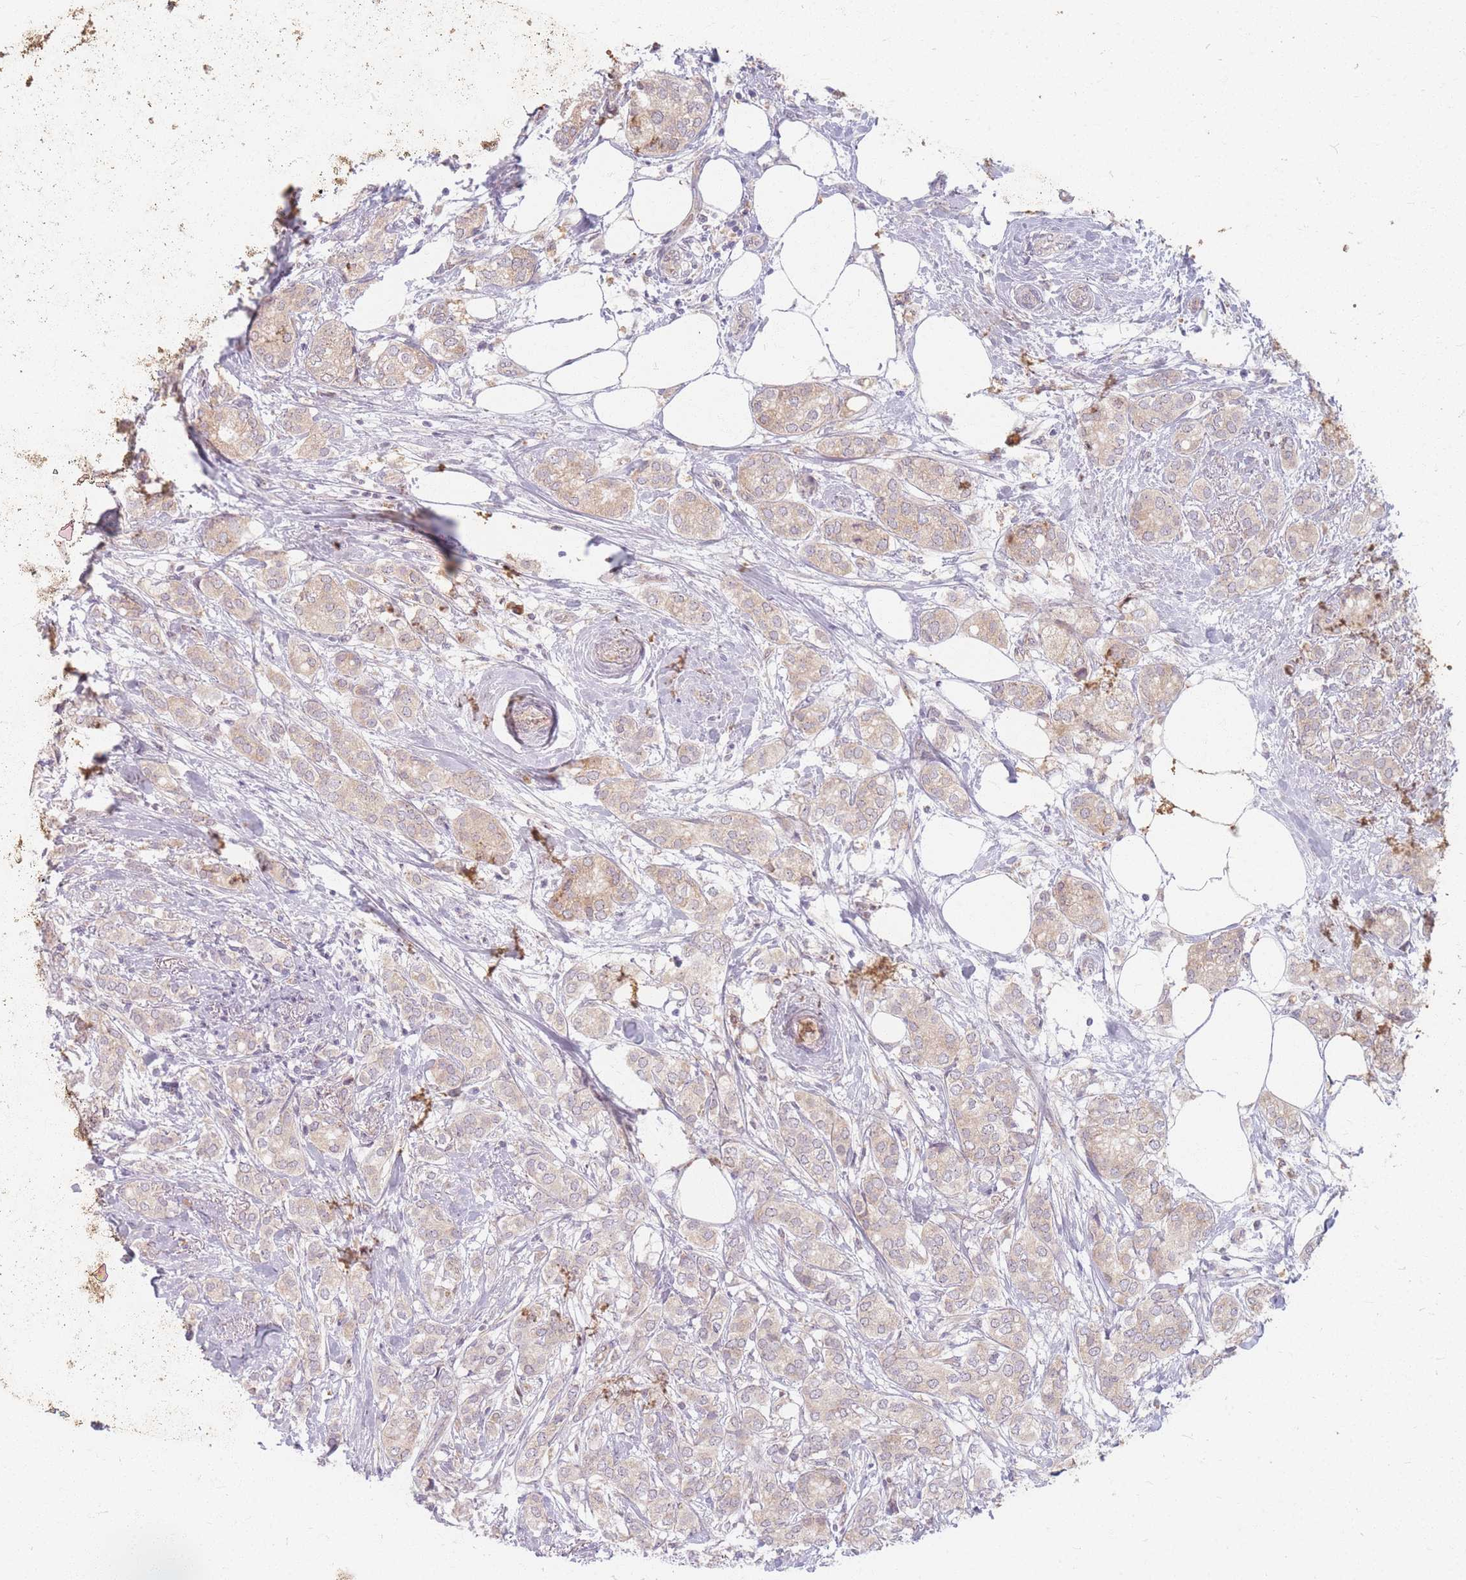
{"staining": {"intensity": "negative", "quantity": "none", "location": "none"}, "tissue": "breast cancer", "cell_type": "Tumor cells", "image_type": "cancer", "snomed": [{"axis": "morphology", "description": "Duct carcinoma"}, {"axis": "topography", "description": "Breast"}], "caption": "Tumor cells are negative for brown protein staining in breast cancer (invasive ductal carcinoma).", "gene": "SMIM14", "patient": {"sex": "female", "age": 73}}